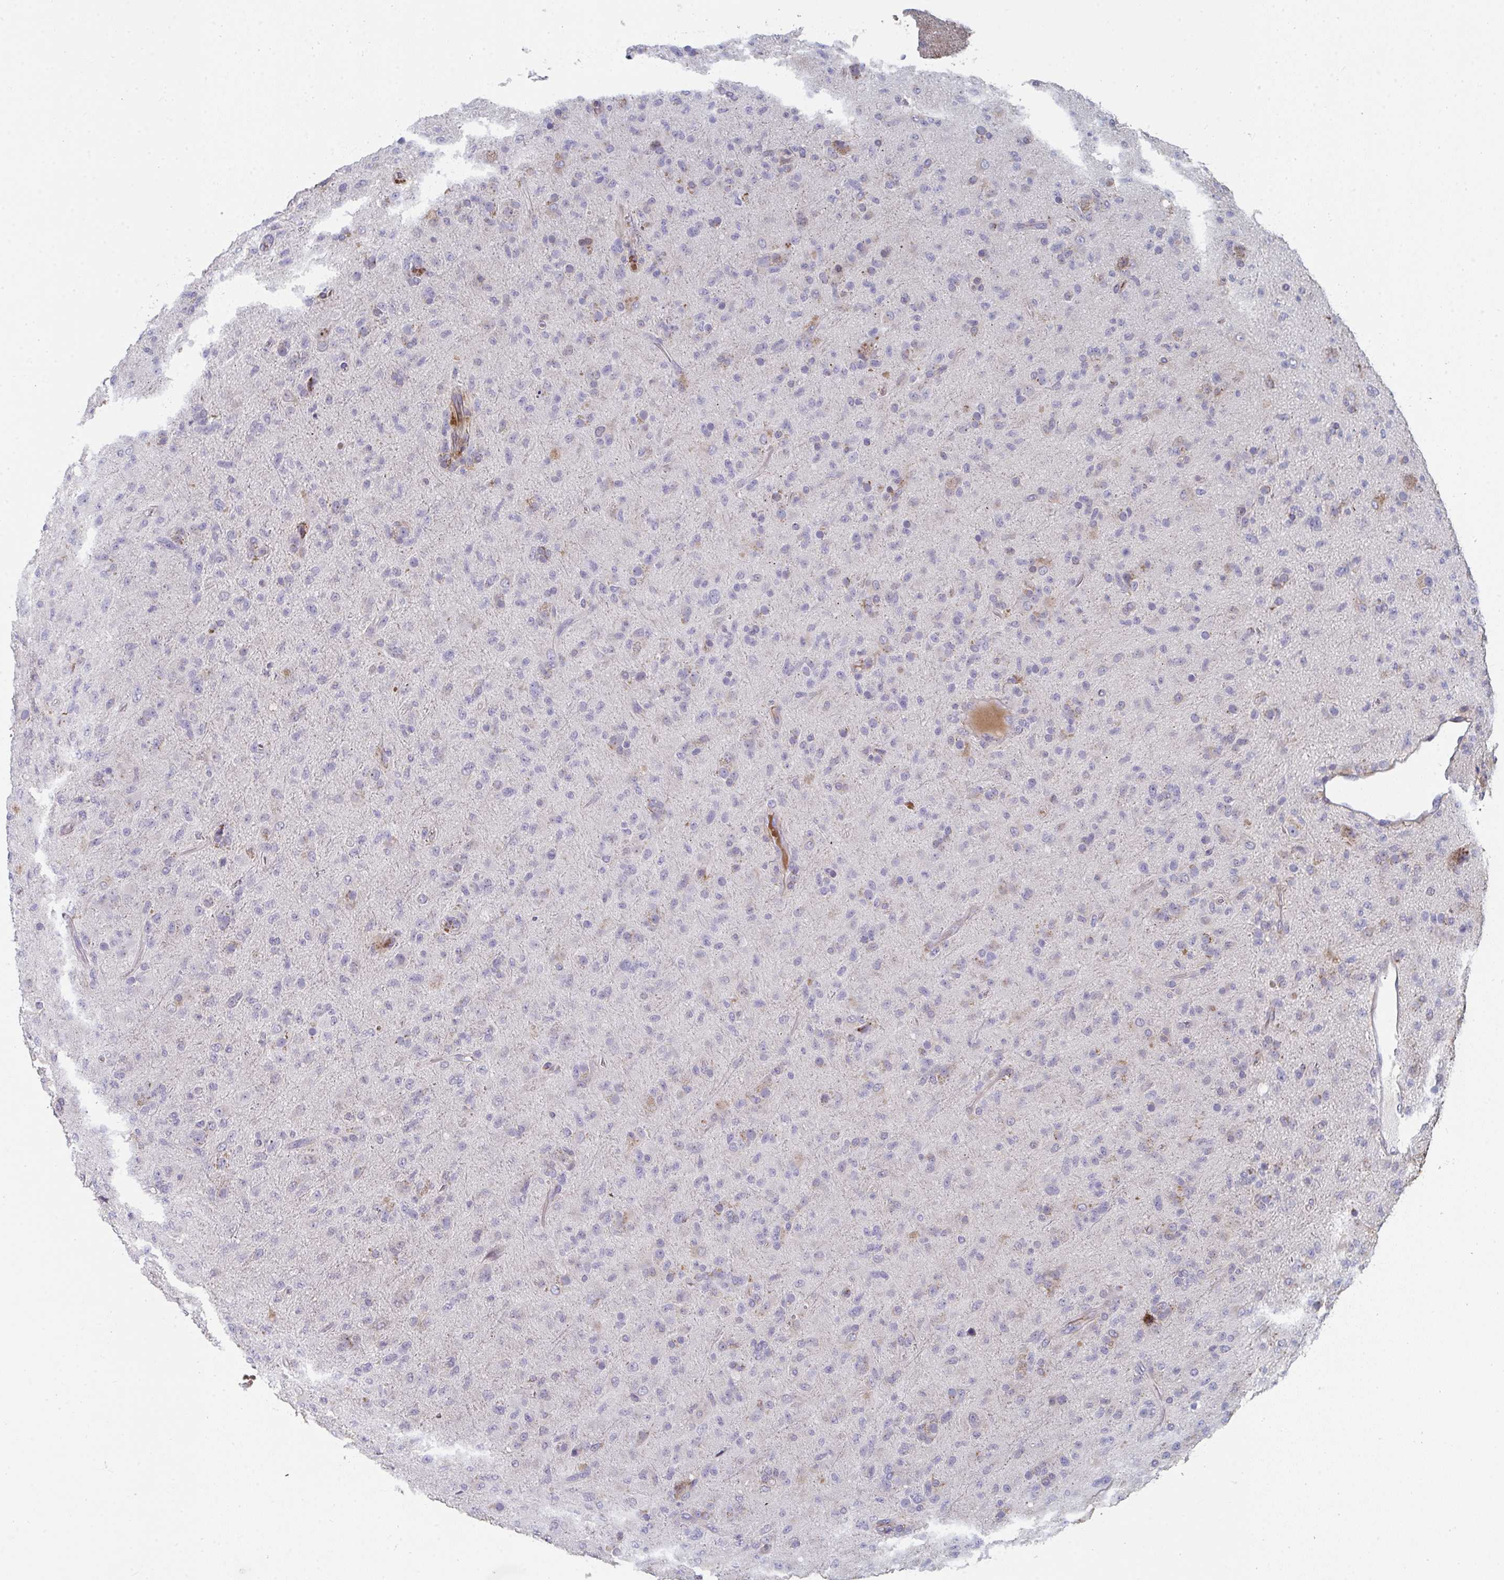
{"staining": {"intensity": "moderate", "quantity": "<25%", "location": "cytoplasmic/membranous"}, "tissue": "glioma", "cell_type": "Tumor cells", "image_type": "cancer", "snomed": [{"axis": "morphology", "description": "Glioma, malignant, Low grade"}, {"axis": "topography", "description": "Brain"}], "caption": "IHC micrograph of neoplastic tissue: human malignant low-grade glioma stained using IHC demonstrates low levels of moderate protein expression localized specifically in the cytoplasmic/membranous of tumor cells, appearing as a cytoplasmic/membranous brown color.", "gene": "PSMG1", "patient": {"sex": "male", "age": 65}}